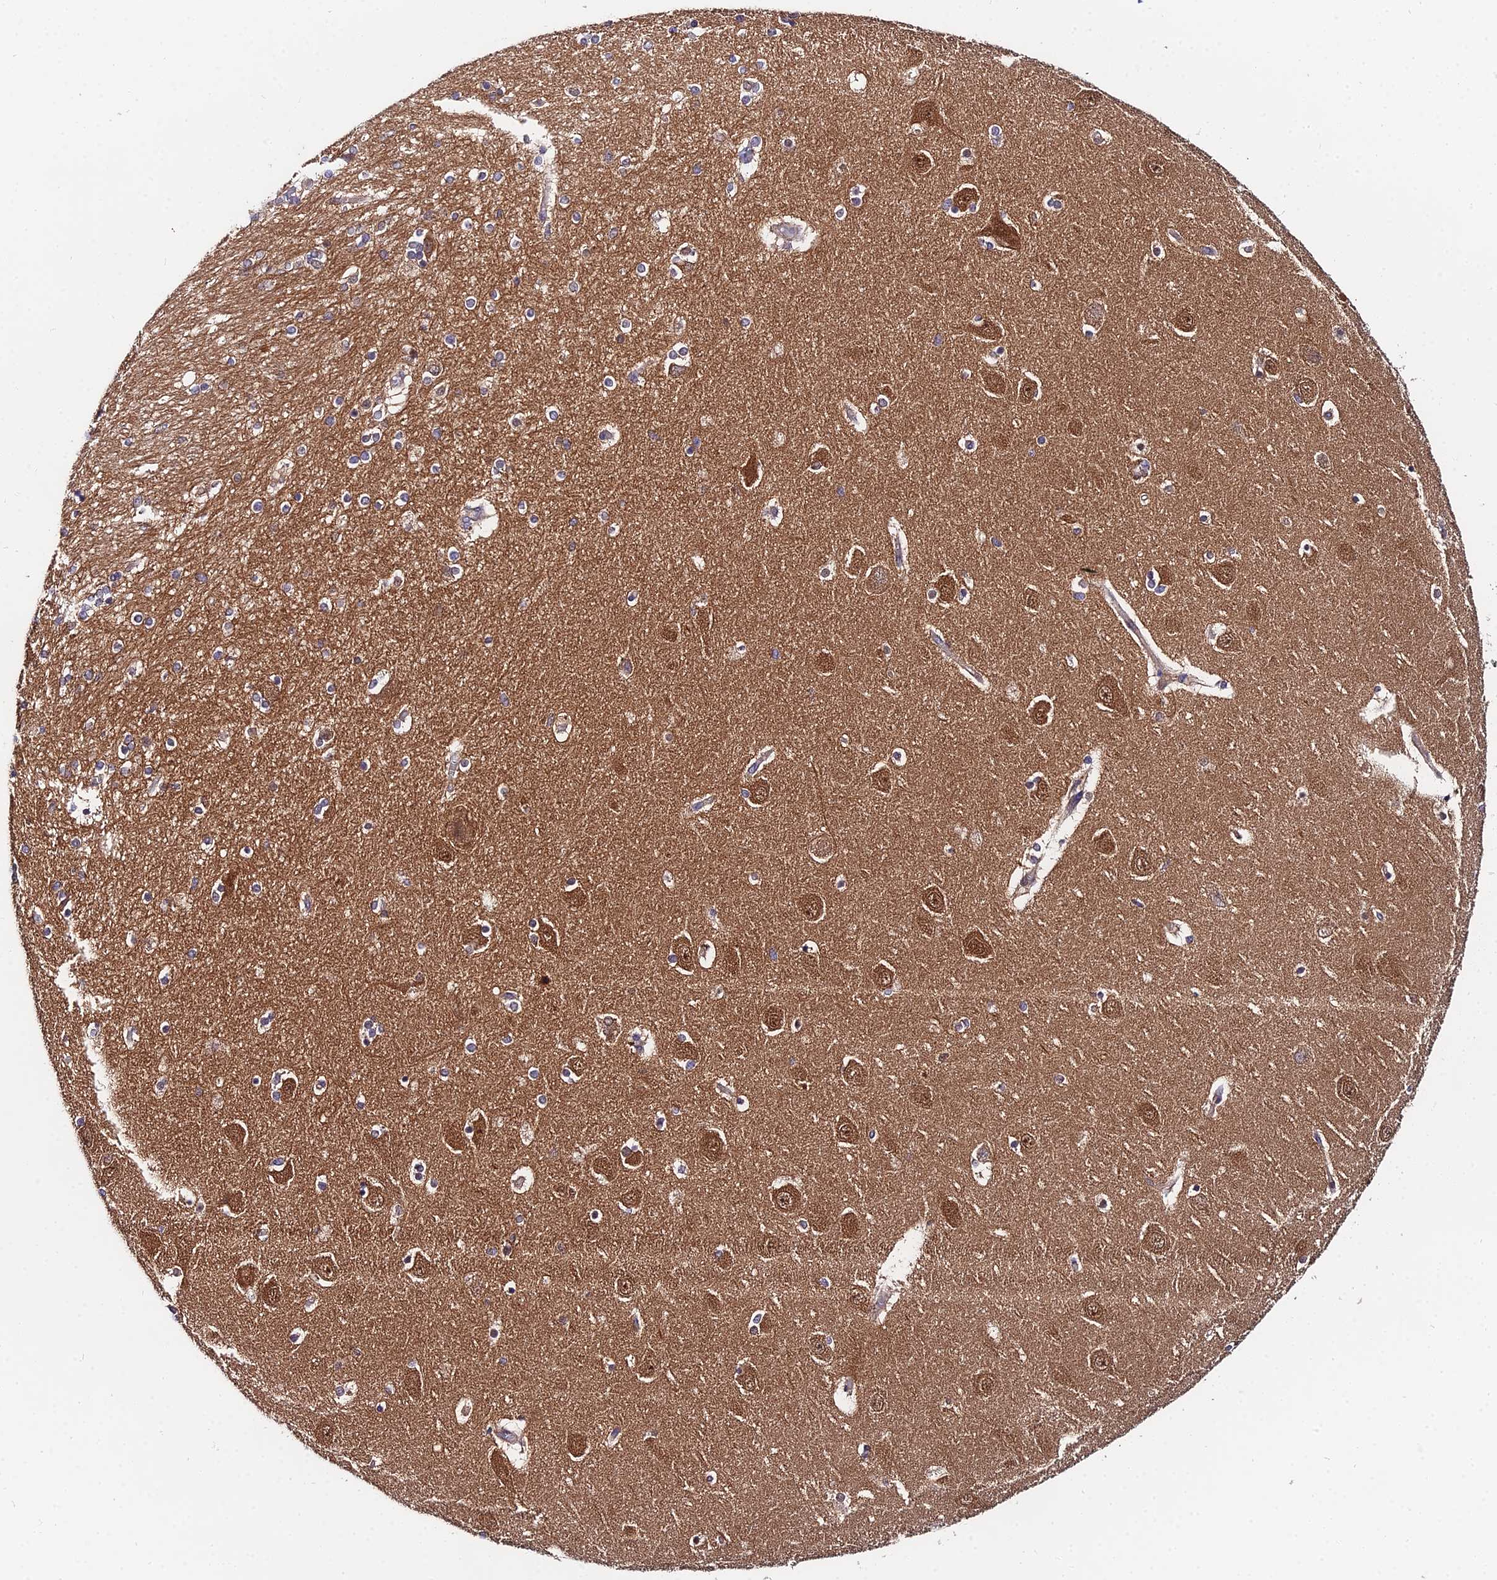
{"staining": {"intensity": "weak", "quantity": "<25%", "location": "cytoplasmic/membranous"}, "tissue": "hippocampus", "cell_type": "Glial cells", "image_type": "normal", "snomed": [{"axis": "morphology", "description": "Normal tissue, NOS"}, {"axis": "topography", "description": "Hippocampus"}], "caption": "Immunohistochemistry (IHC) of benign human hippocampus shows no staining in glial cells. The staining is performed using DAB (3,3'-diaminobenzidine) brown chromogen with nuclei counter-stained in using hematoxylin.", "gene": "PPP2R2A", "patient": {"sex": "female", "age": 54}}